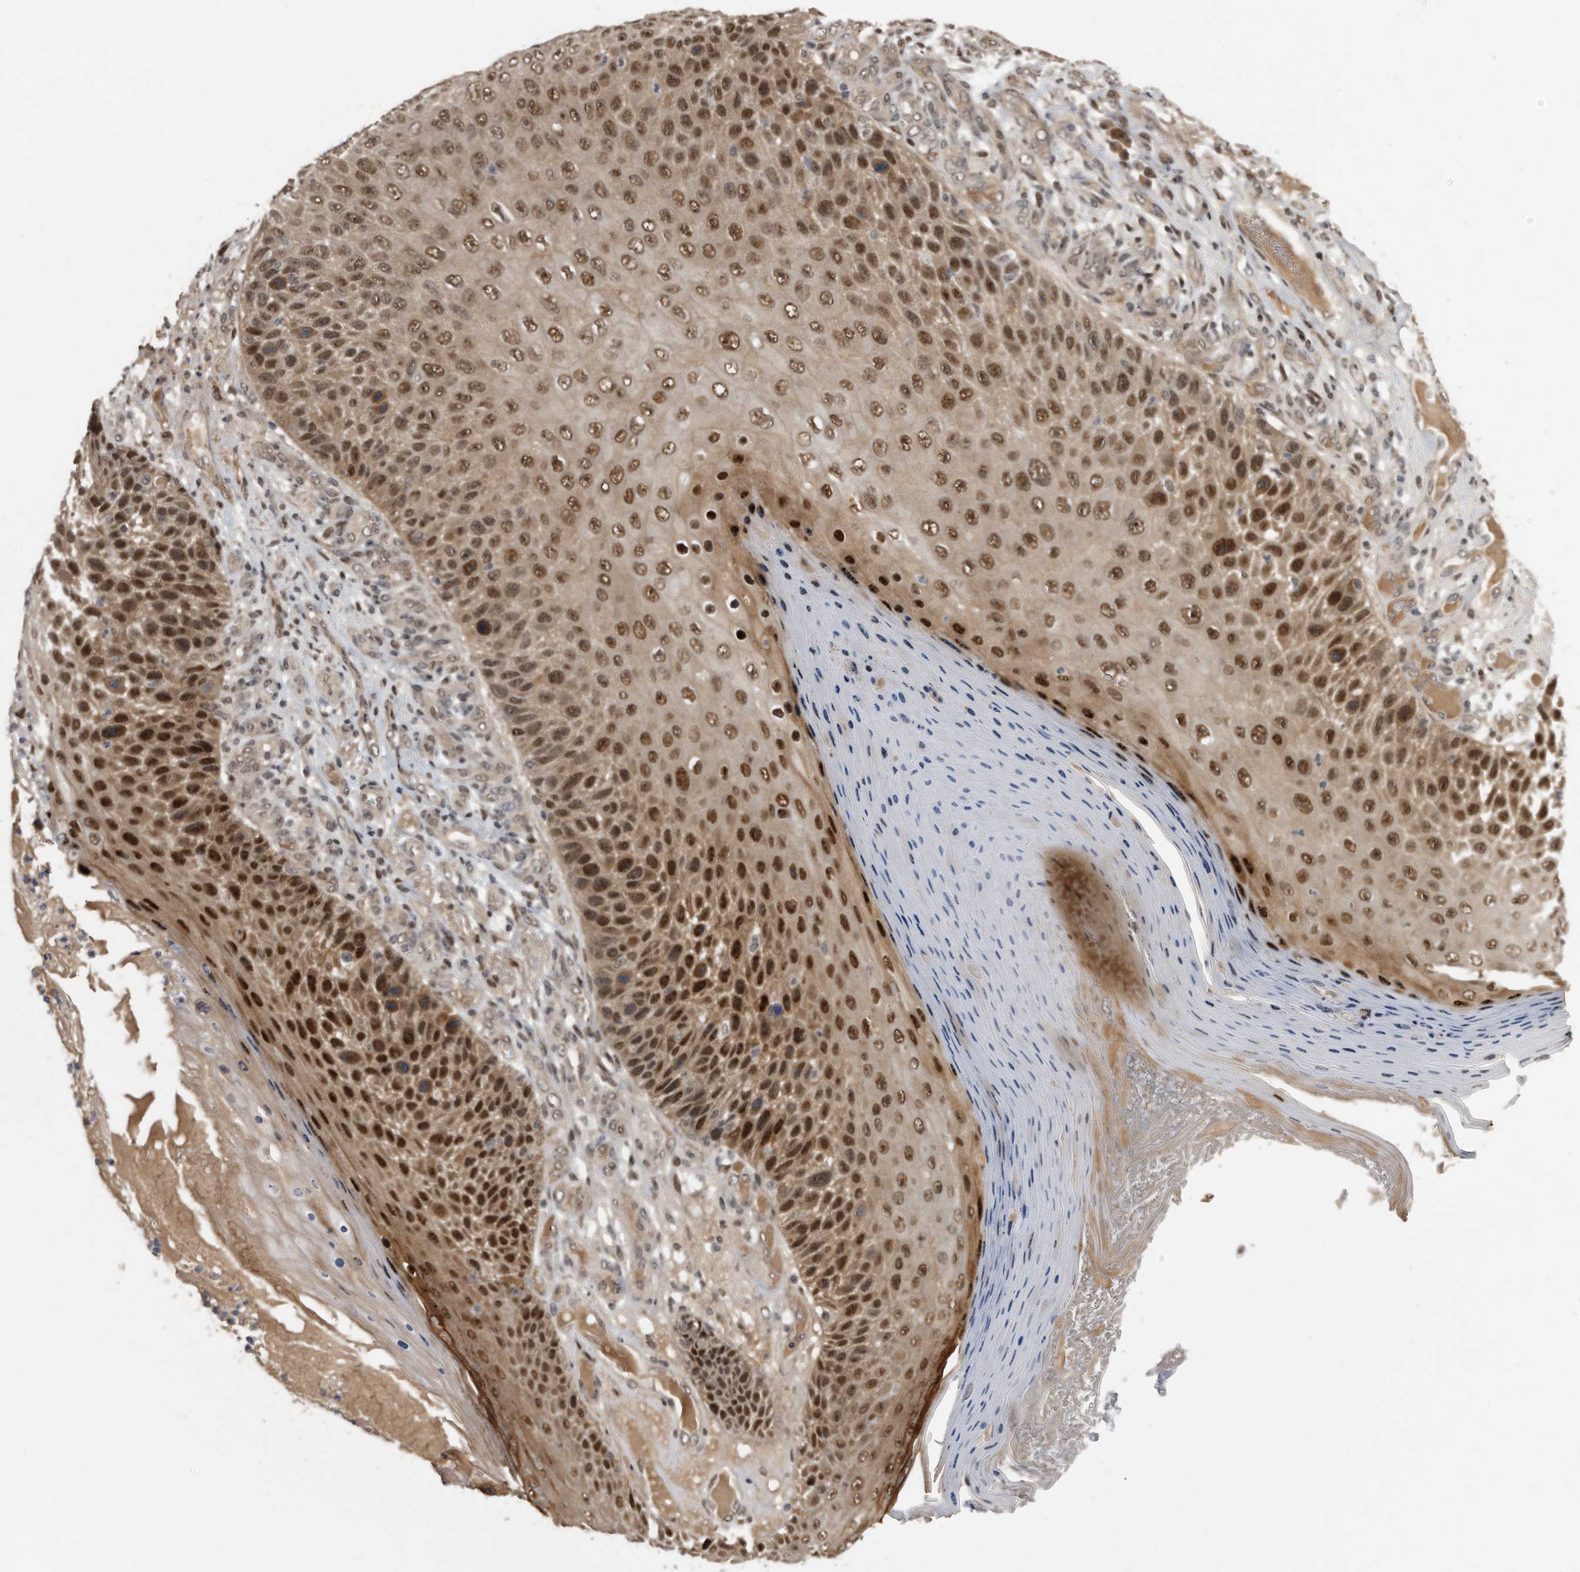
{"staining": {"intensity": "strong", "quantity": ">75%", "location": "cytoplasmic/membranous,nuclear"}, "tissue": "skin cancer", "cell_type": "Tumor cells", "image_type": "cancer", "snomed": [{"axis": "morphology", "description": "Squamous cell carcinoma, NOS"}, {"axis": "topography", "description": "Skin"}], "caption": "Protein staining of skin squamous cell carcinoma tissue displays strong cytoplasmic/membranous and nuclear expression in approximately >75% of tumor cells. (Brightfield microscopy of DAB IHC at high magnification).", "gene": "RAD23B", "patient": {"sex": "female", "age": 88}}